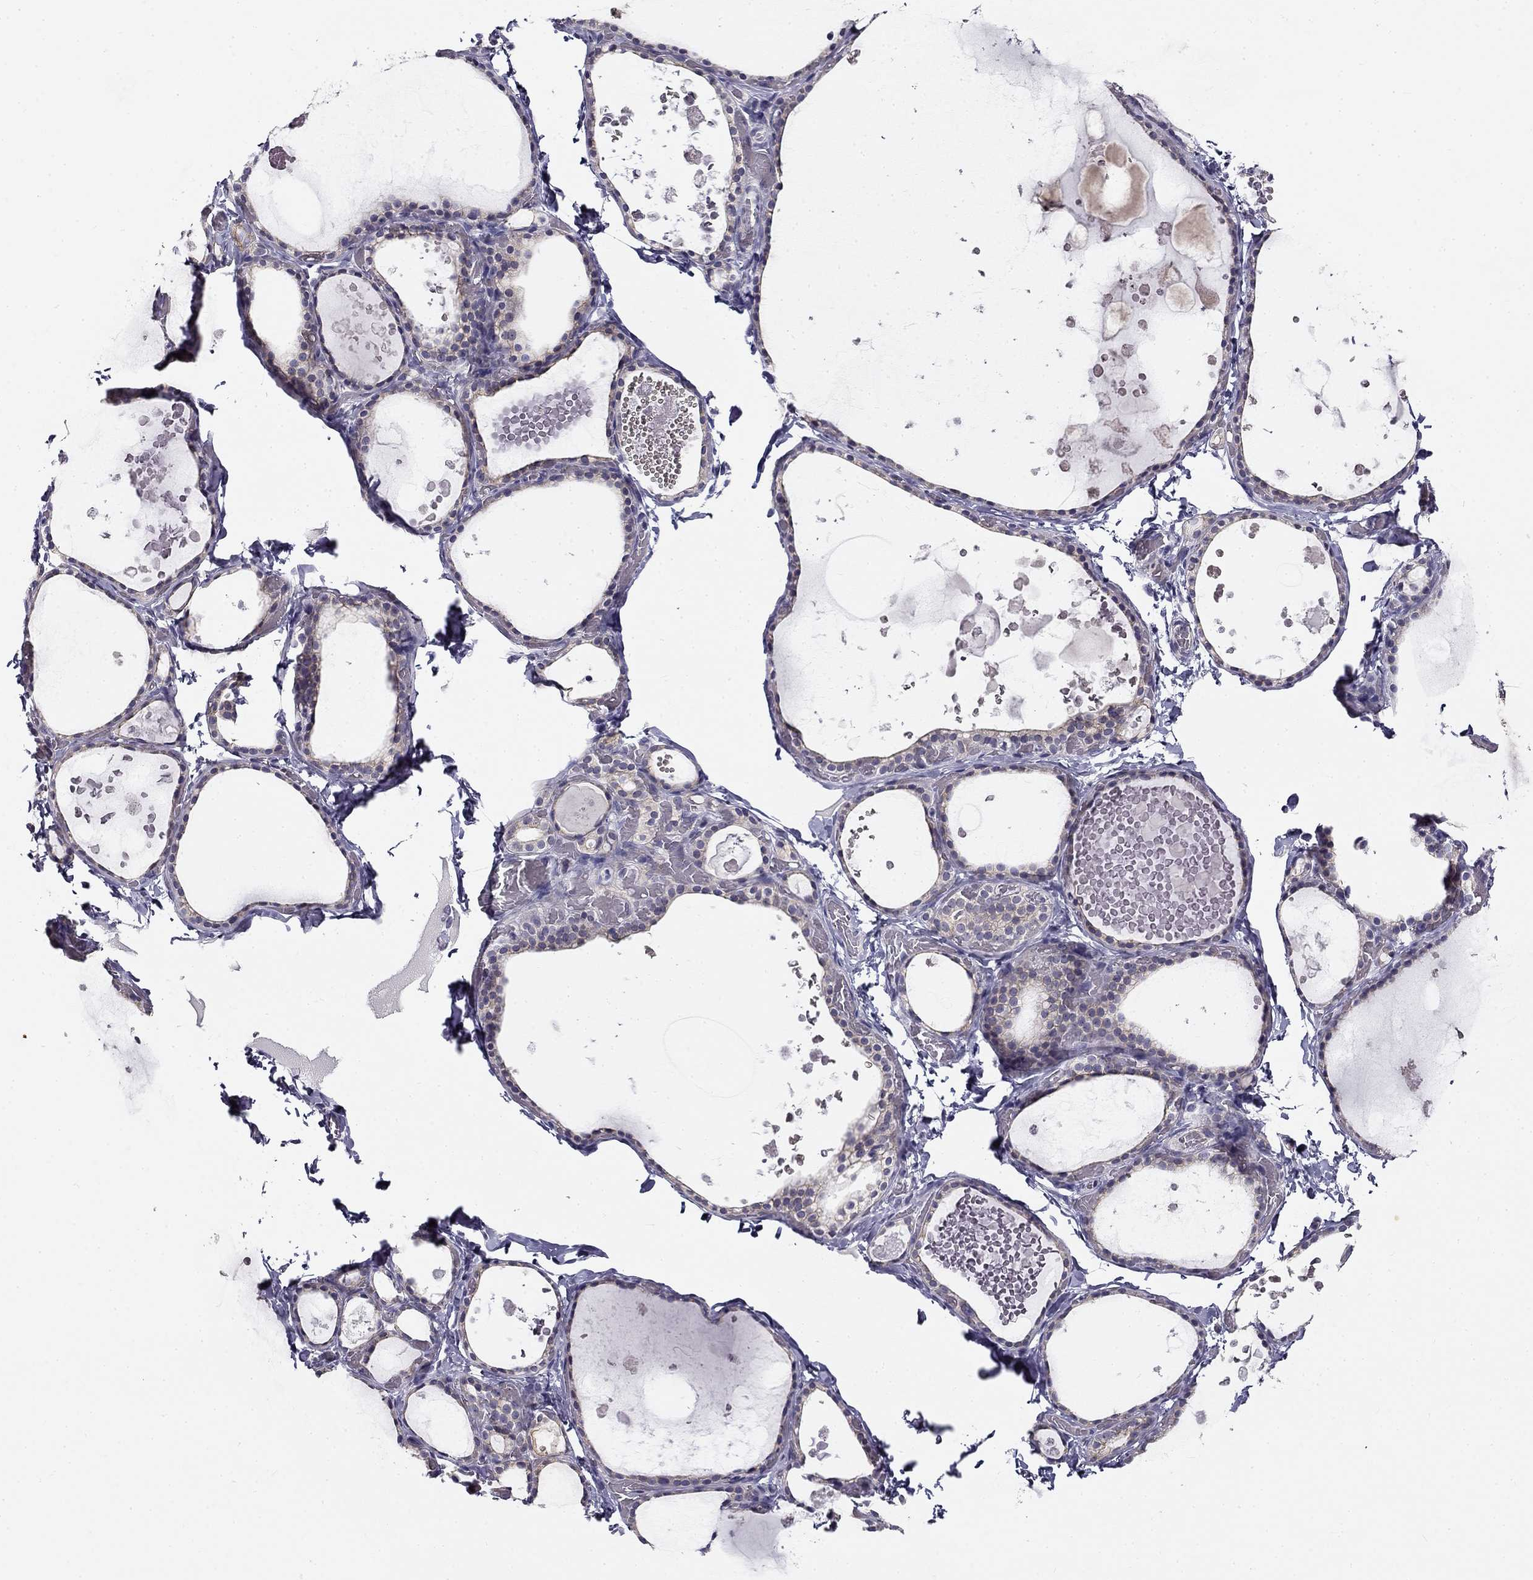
{"staining": {"intensity": "weak", "quantity": "25%-75%", "location": "cytoplasmic/membranous"}, "tissue": "thyroid gland", "cell_type": "Glandular cells", "image_type": "normal", "snomed": [{"axis": "morphology", "description": "Normal tissue, NOS"}, {"axis": "topography", "description": "Thyroid gland"}], "caption": "Thyroid gland was stained to show a protein in brown. There is low levels of weak cytoplasmic/membranous positivity in about 25%-75% of glandular cells.", "gene": "CNR1", "patient": {"sex": "female", "age": 56}}